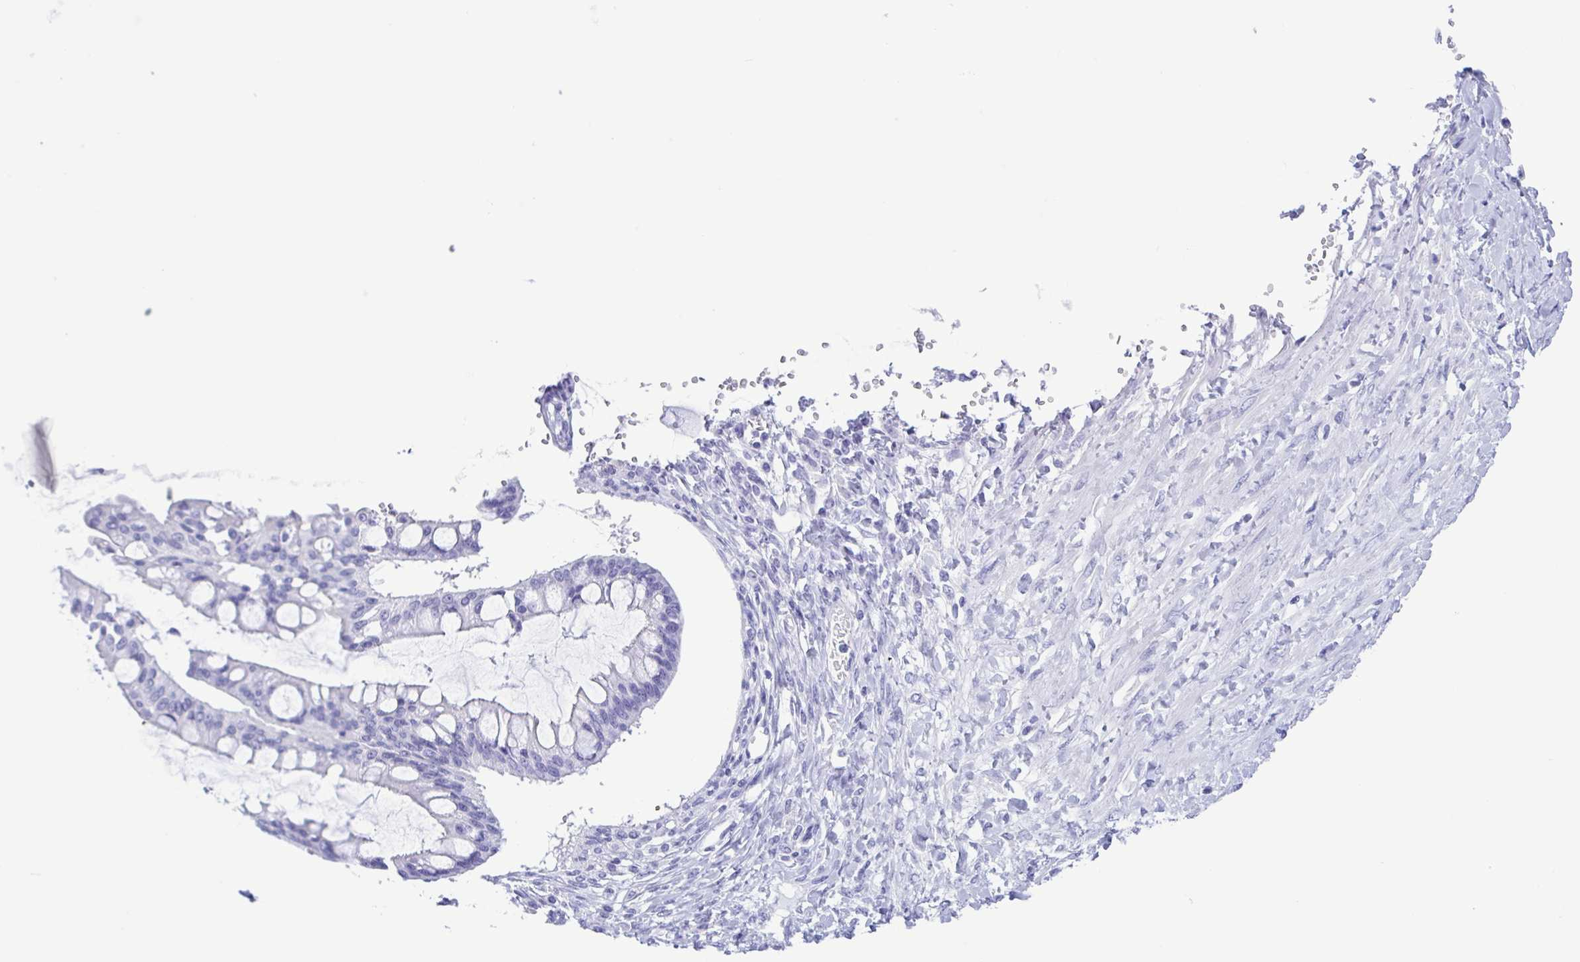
{"staining": {"intensity": "negative", "quantity": "none", "location": "none"}, "tissue": "ovarian cancer", "cell_type": "Tumor cells", "image_type": "cancer", "snomed": [{"axis": "morphology", "description": "Cystadenocarcinoma, mucinous, NOS"}, {"axis": "topography", "description": "Ovary"}], "caption": "Tumor cells are negative for protein expression in human ovarian cancer. Nuclei are stained in blue.", "gene": "TSPY2", "patient": {"sex": "female", "age": 73}}